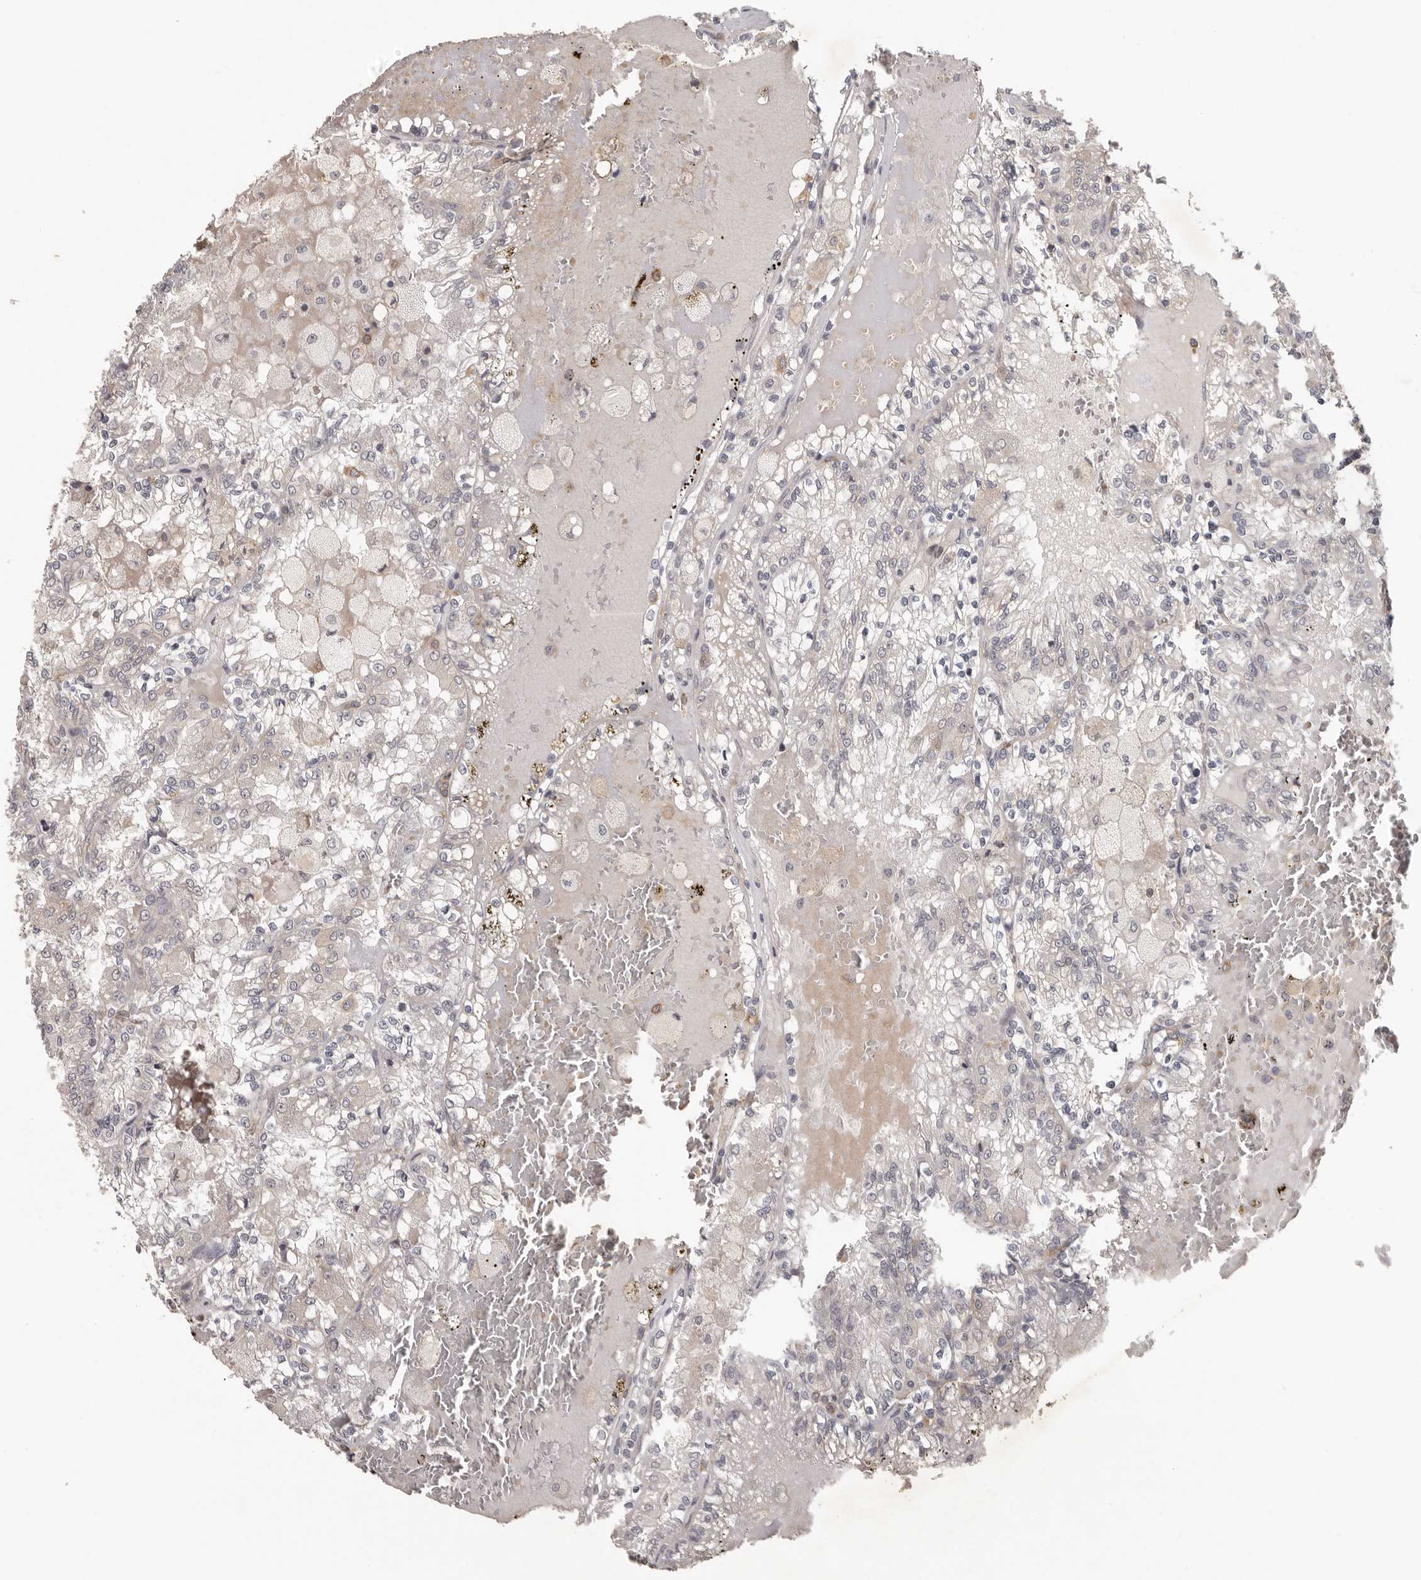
{"staining": {"intensity": "negative", "quantity": "none", "location": "none"}, "tissue": "renal cancer", "cell_type": "Tumor cells", "image_type": "cancer", "snomed": [{"axis": "morphology", "description": "Adenocarcinoma, NOS"}, {"axis": "topography", "description": "Kidney"}], "caption": "Adenocarcinoma (renal) stained for a protein using immunohistochemistry (IHC) displays no staining tumor cells.", "gene": "ANKRD44", "patient": {"sex": "female", "age": 56}}